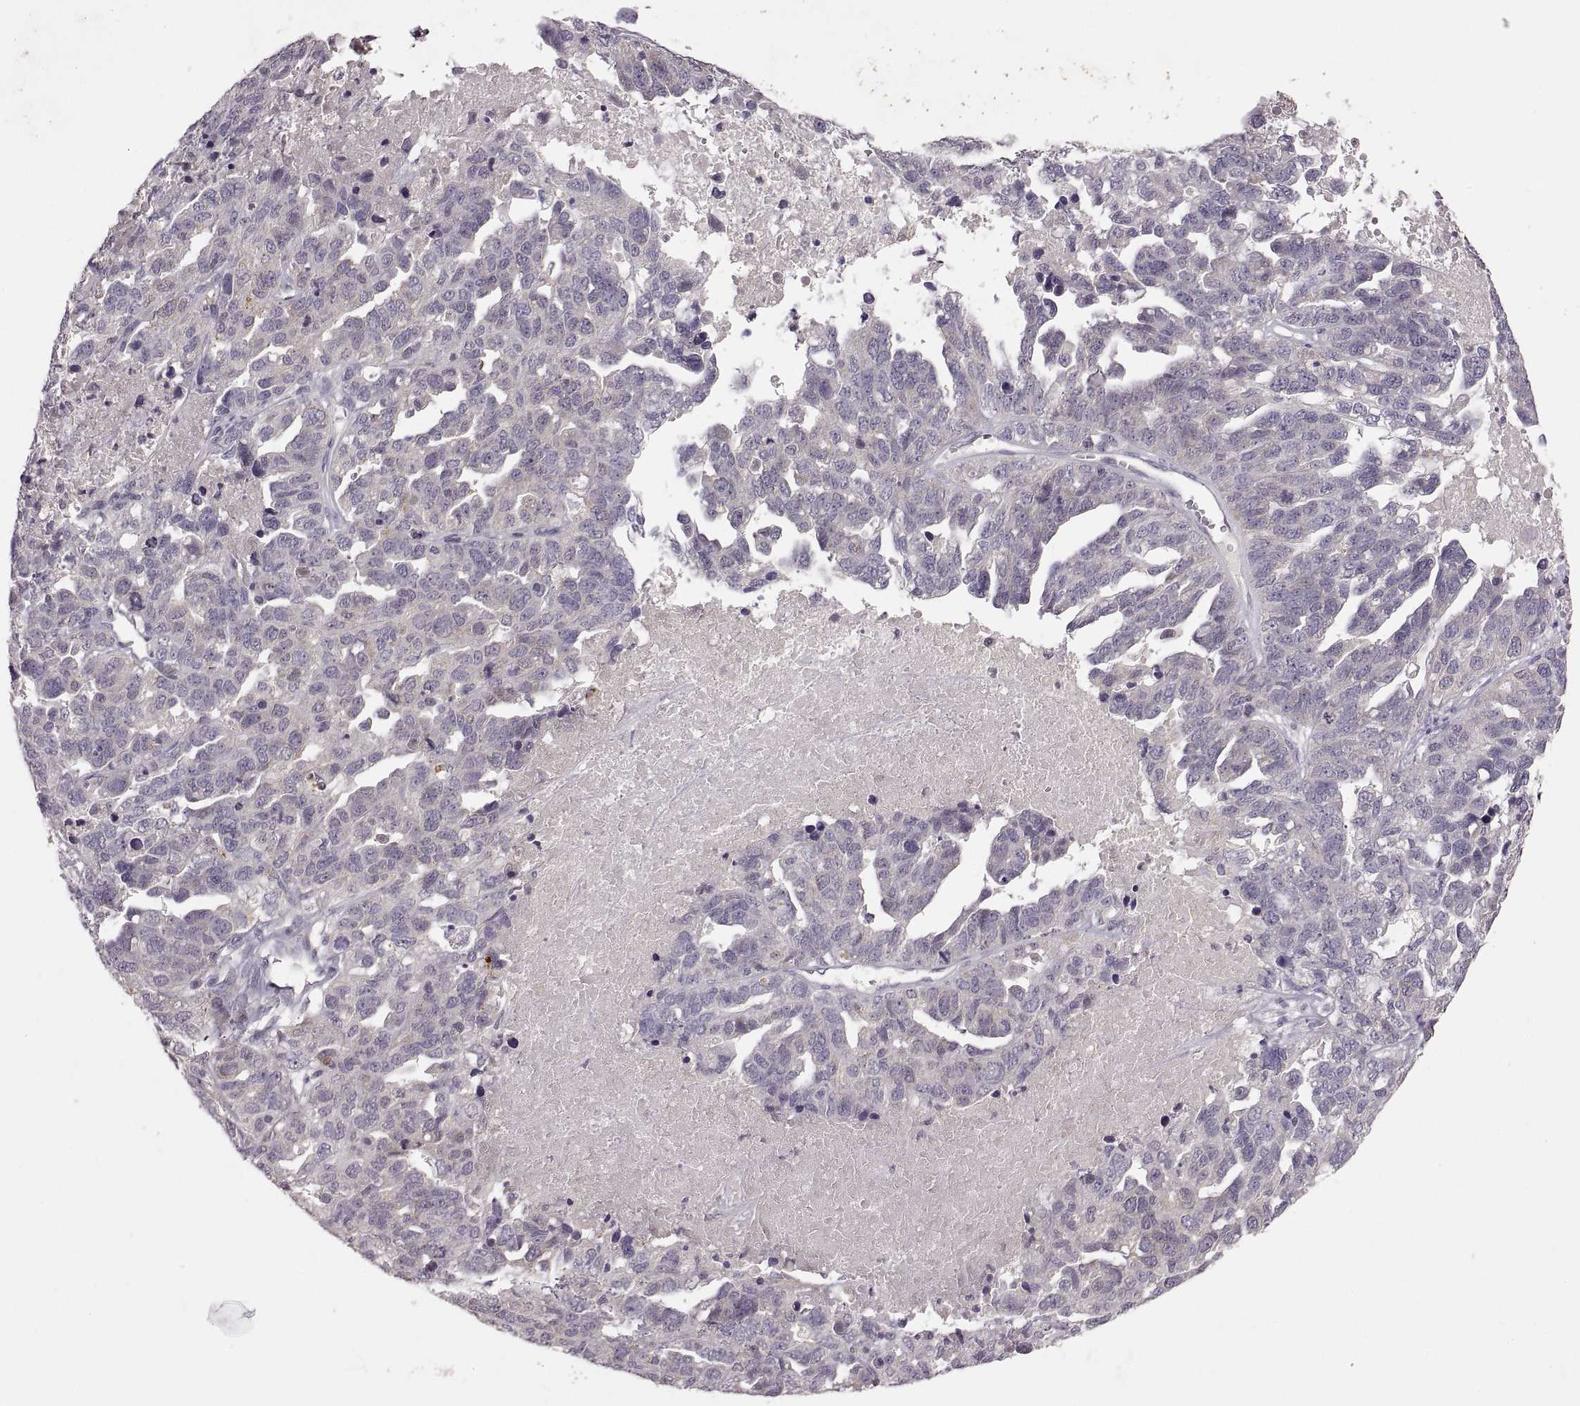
{"staining": {"intensity": "weak", "quantity": "<25%", "location": "cytoplasmic/membranous"}, "tissue": "ovarian cancer", "cell_type": "Tumor cells", "image_type": "cancer", "snomed": [{"axis": "morphology", "description": "Cystadenocarcinoma, serous, NOS"}, {"axis": "topography", "description": "Ovary"}], "caption": "The photomicrograph displays no significant expression in tumor cells of ovarian cancer. (DAB (3,3'-diaminobenzidine) immunohistochemistry (IHC) with hematoxylin counter stain).", "gene": "HMGCR", "patient": {"sex": "female", "age": 71}}